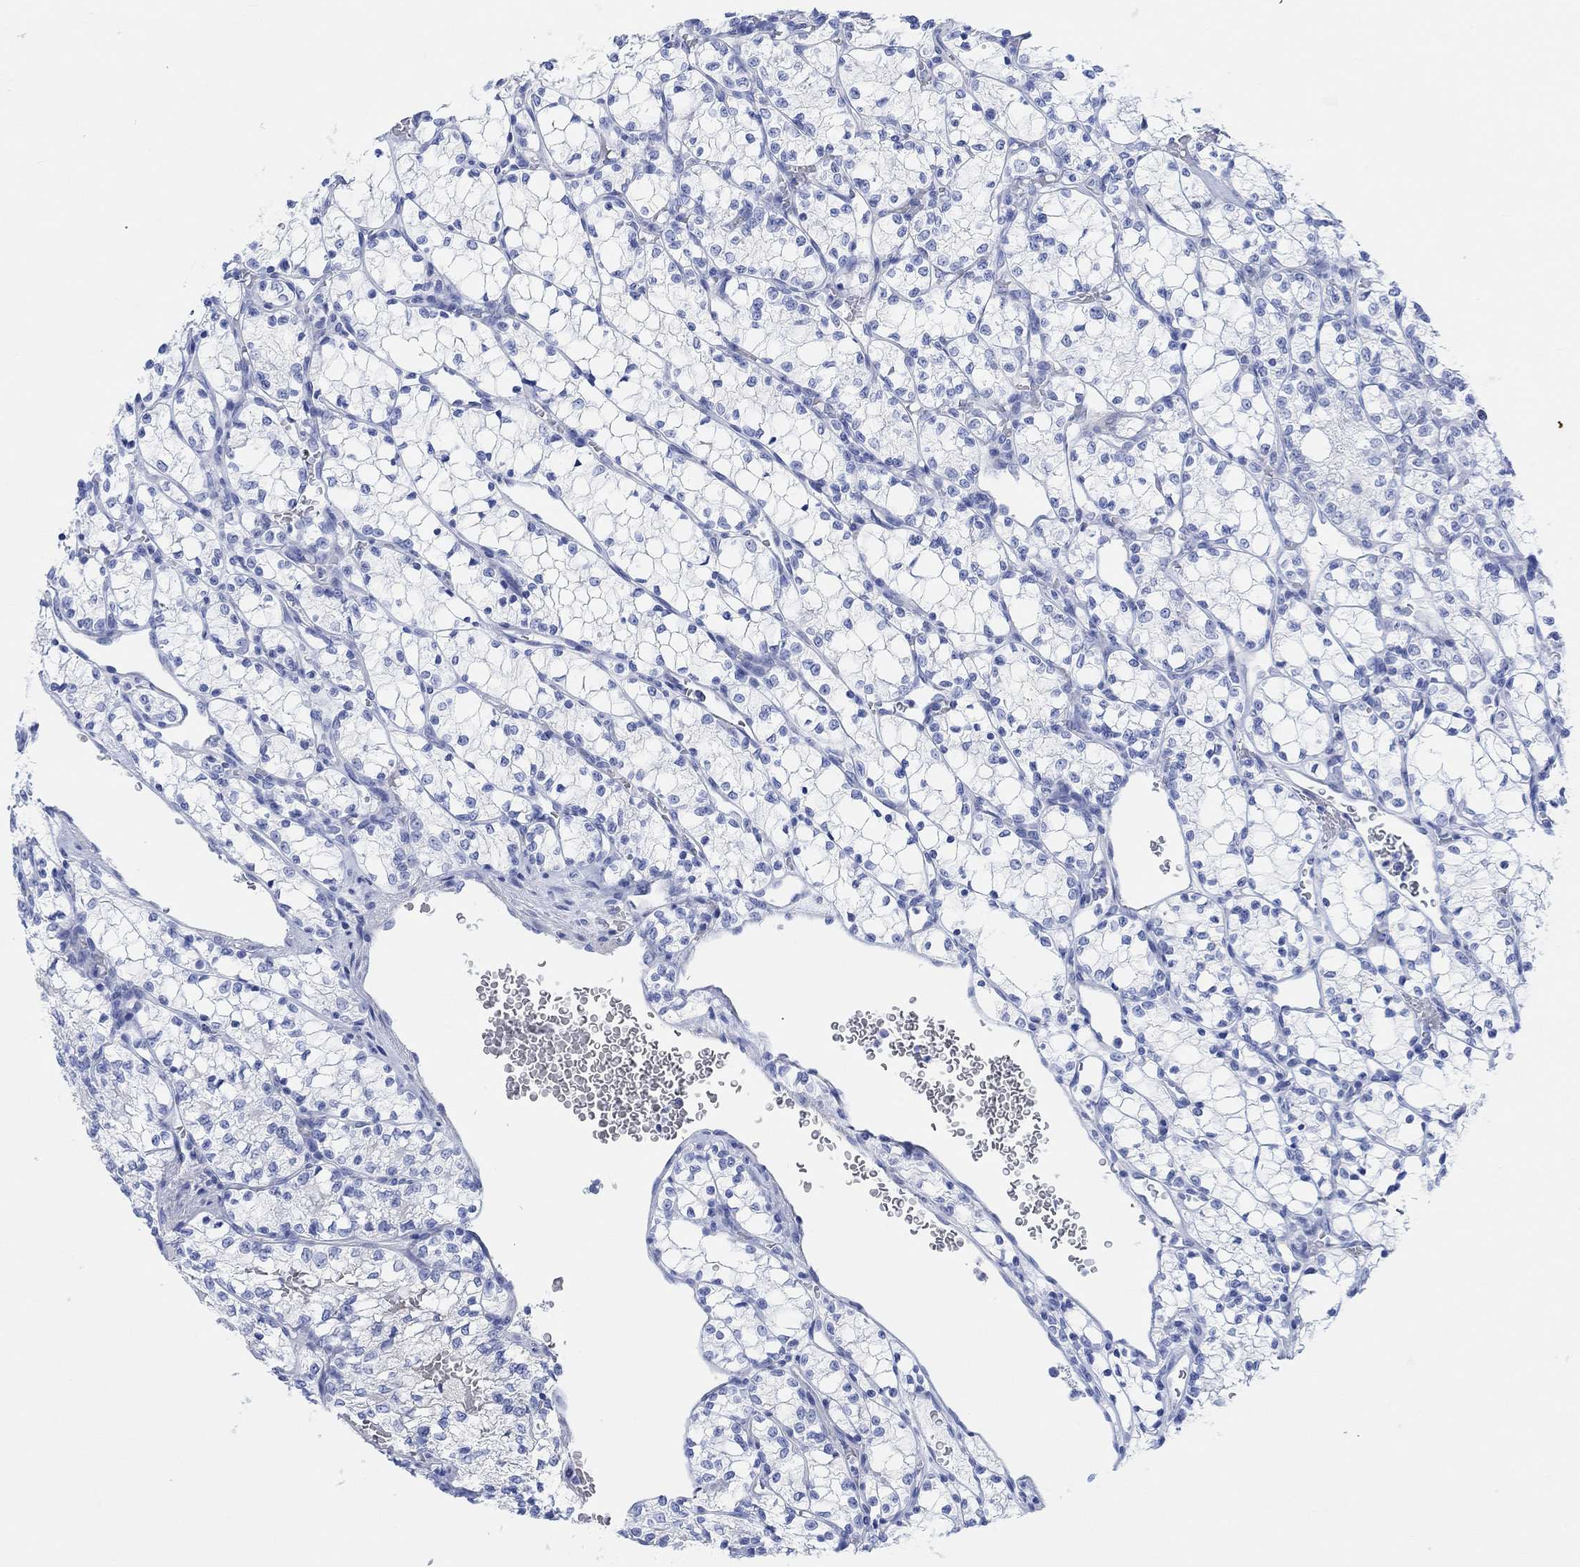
{"staining": {"intensity": "negative", "quantity": "none", "location": "none"}, "tissue": "renal cancer", "cell_type": "Tumor cells", "image_type": "cancer", "snomed": [{"axis": "morphology", "description": "Adenocarcinoma, NOS"}, {"axis": "topography", "description": "Kidney"}], "caption": "The histopathology image reveals no significant positivity in tumor cells of renal adenocarcinoma.", "gene": "ANKRD33", "patient": {"sex": "female", "age": 69}}